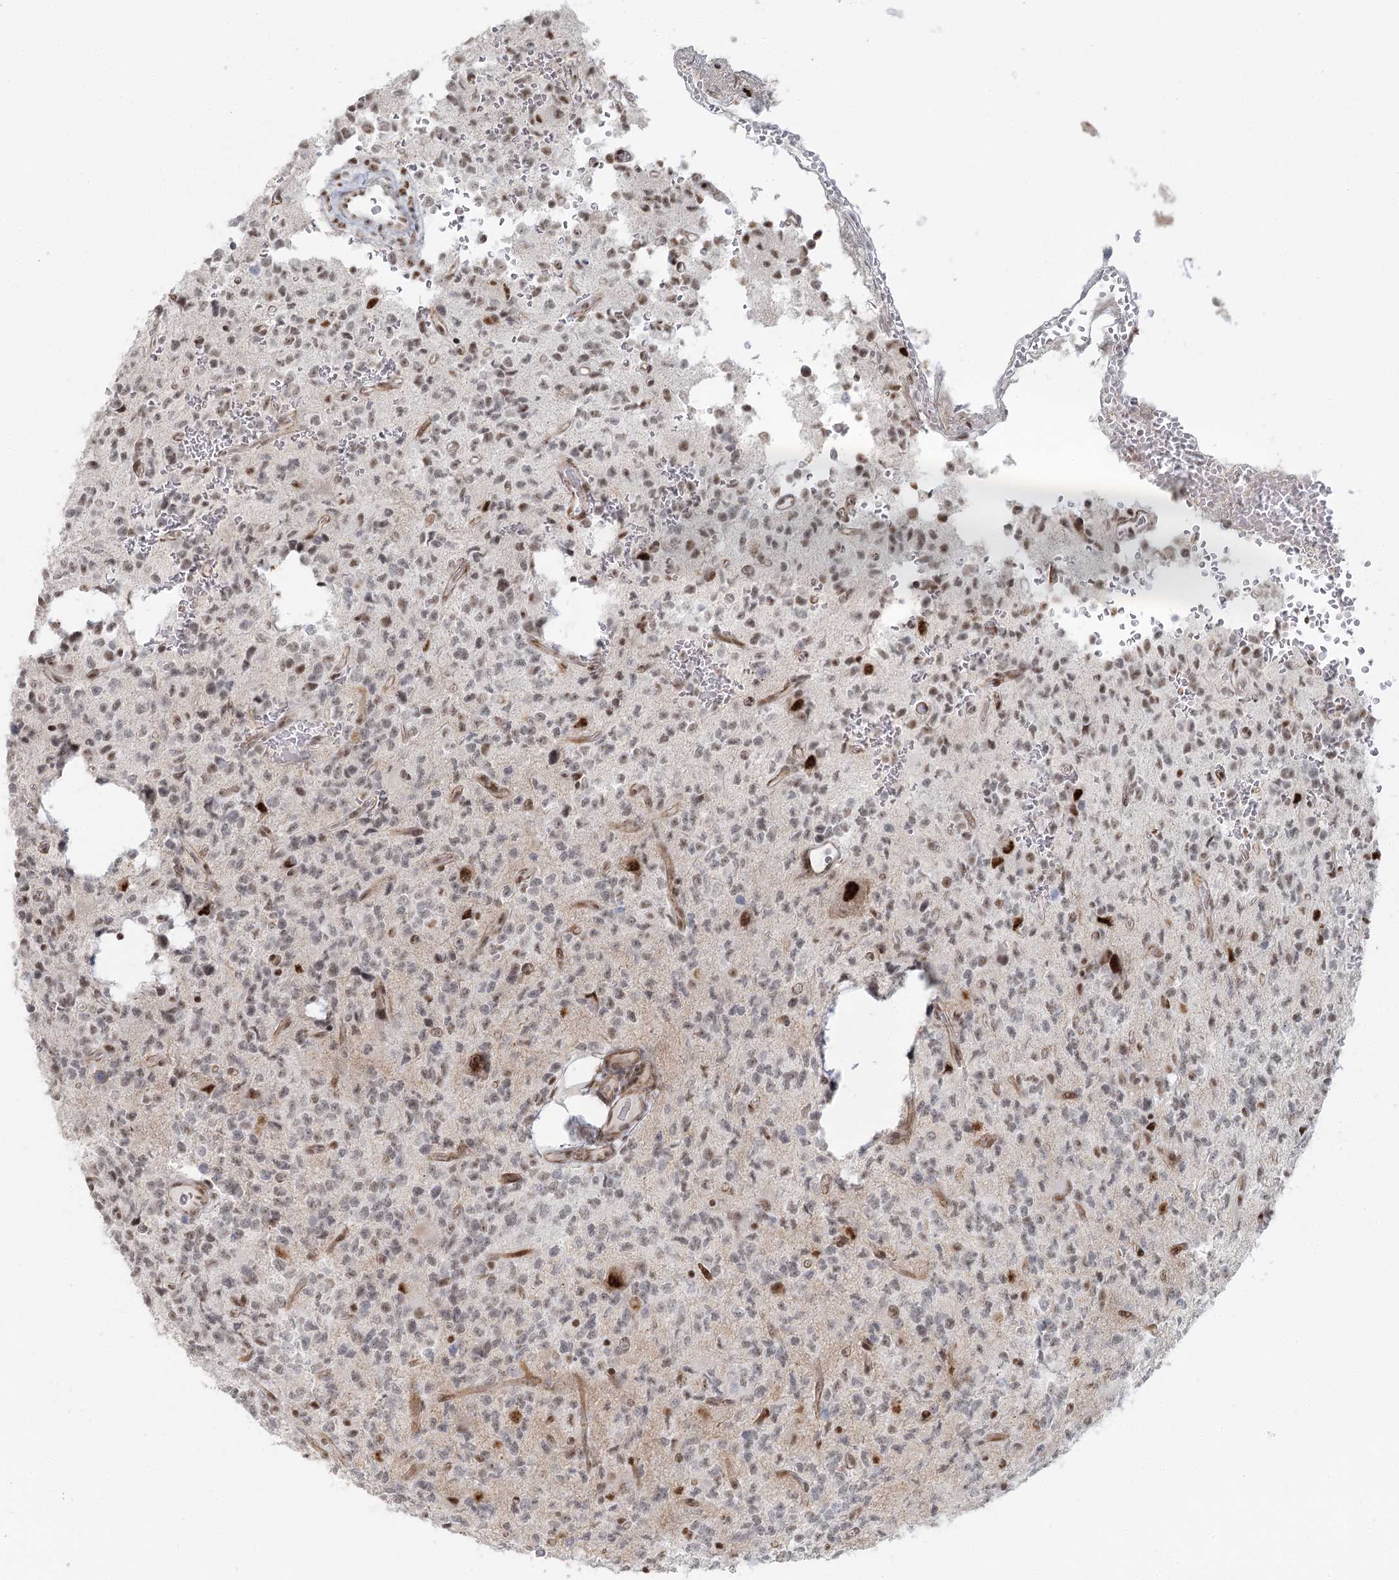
{"staining": {"intensity": "moderate", "quantity": "25%-75%", "location": "nuclear"}, "tissue": "glioma", "cell_type": "Tumor cells", "image_type": "cancer", "snomed": [{"axis": "morphology", "description": "Glioma, malignant, High grade"}, {"axis": "topography", "description": "Brain"}], "caption": "Approximately 25%-75% of tumor cells in malignant glioma (high-grade) reveal moderate nuclear protein positivity as visualized by brown immunohistochemical staining.", "gene": "U2SURP", "patient": {"sex": "female", "age": 62}}